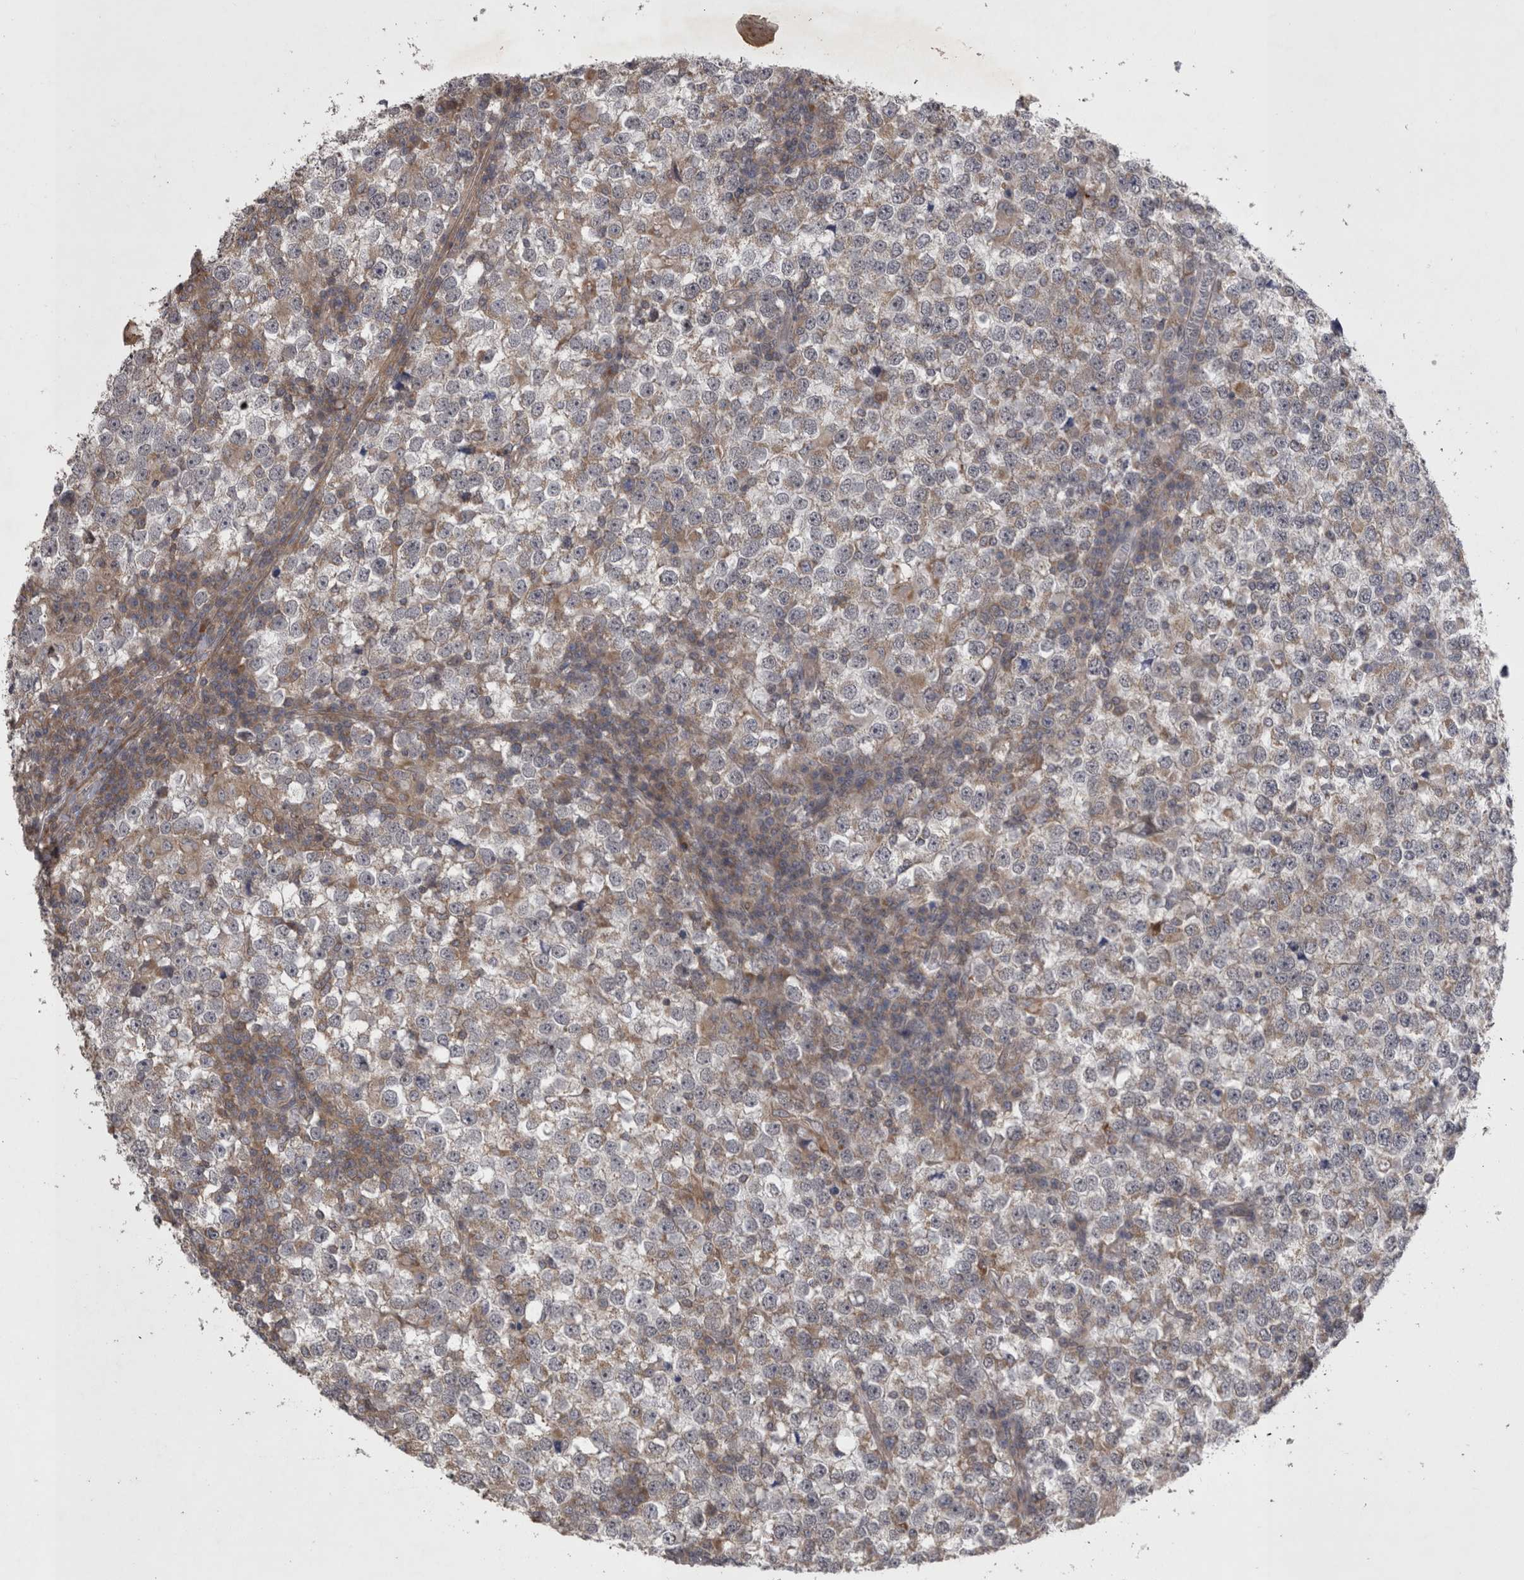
{"staining": {"intensity": "weak", "quantity": "<25%", "location": "cytoplasmic/membranous"}, "tissue": "testis cancer", "cell_type": "Tumor cells", "image_type": "cancer", "snomed": [{"axis": "morphology", "description": "Seminoma, NOS"}, {"axis": "topography", "description": "Testis"}], "caption": "High magnification brightfield microscopy of testis cancer (seminoma) stained with DAB (3,3'-diaminobenzidine) (brown) and counterstained with hematoxylin (blue): tumor cells show no significant expression.", "gene": "TSPOAP1", "patient": {"sex": "male", "age": 65}}